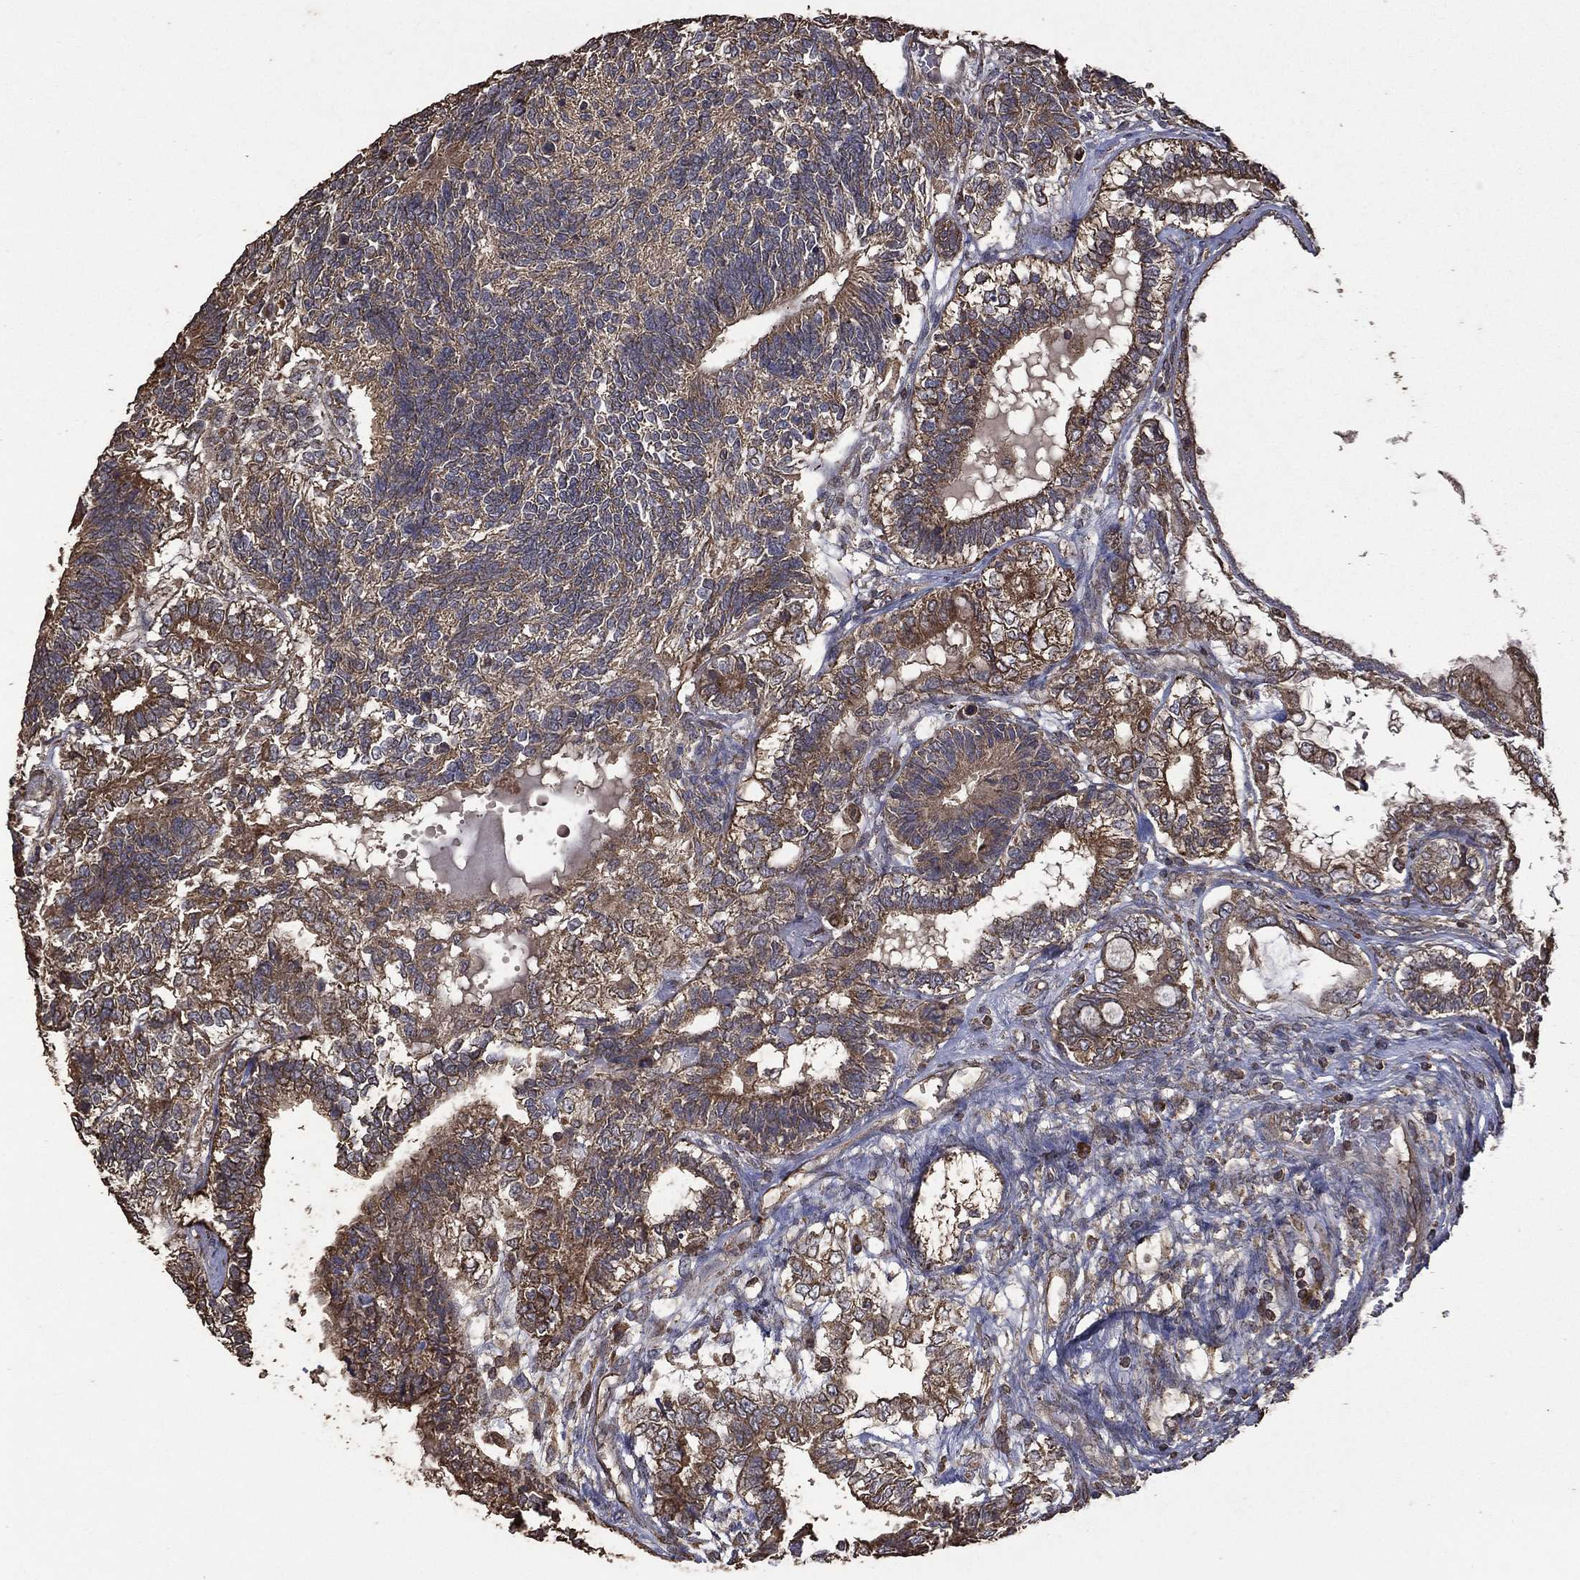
{"staining": {"intensity": "moderate", "quantity": ">75%", "location": "cytoplasmic/membranous"}, "tissue": "testis cancer", "cell_type": "Tumor cells", "image_type": "cancer", "snomed": [{"axis": "morphology", "description": "Seminoma, NOS"}, {"axis": "morphology", "description": "Carcinoma, Embryonal, NOS"}, {"axis": "topography", "description": "Testis"}], "caption": "Testis cancer (seminoma) was stained to show a protein in brown. There is medium levels of moderate cytoplasmic/membranous positivity in about >75% of tumor cells.", "gene": "METTL27", "patient": {"sex": "male", "age": 41}}